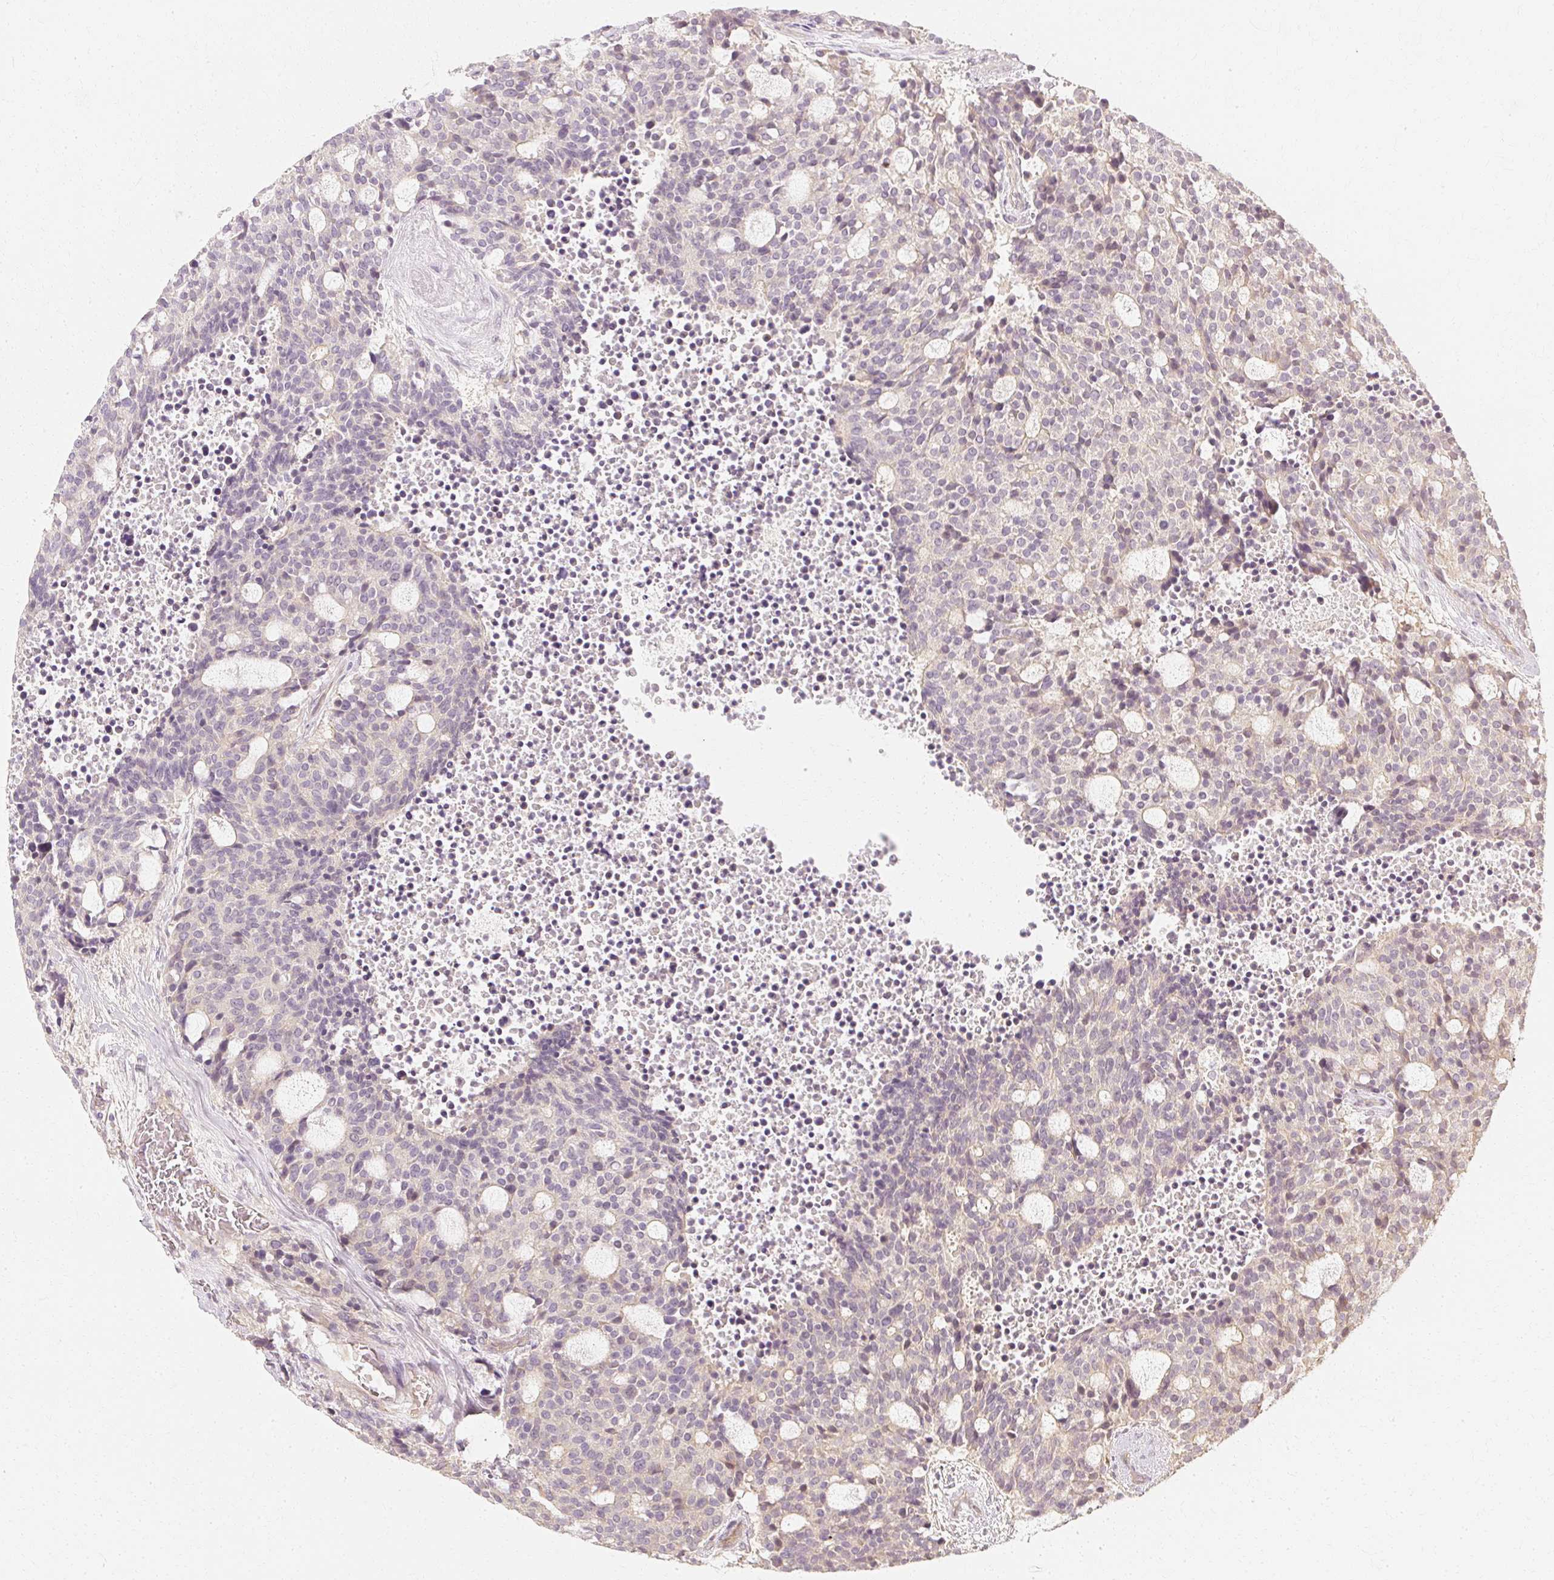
{"staining": {"intensity": "negative", "quantity": "none", "location": "none"}, "tissue": "carcinoid", "cell_type": "Tumor cells", "image_type": "cancer", "snomed": [{"axis": "morphology", "description": "Carcinoid, malignant, NOS"}, {"axis": "topography", "description": "Pancreas"}], "caption": "Immunohistochemistry (IHC) photomicrograph of neoplastic tissue: carcinoid stained with DAB demonstrates no significant protein expression in tumor cells. (DAB (3,3'-diaminobenzidine) immunohistochemistry (IHC) with hematoxylin counter stain).", "gene": "GNAQ", "patient": {"sex": "female", "age": 54}}